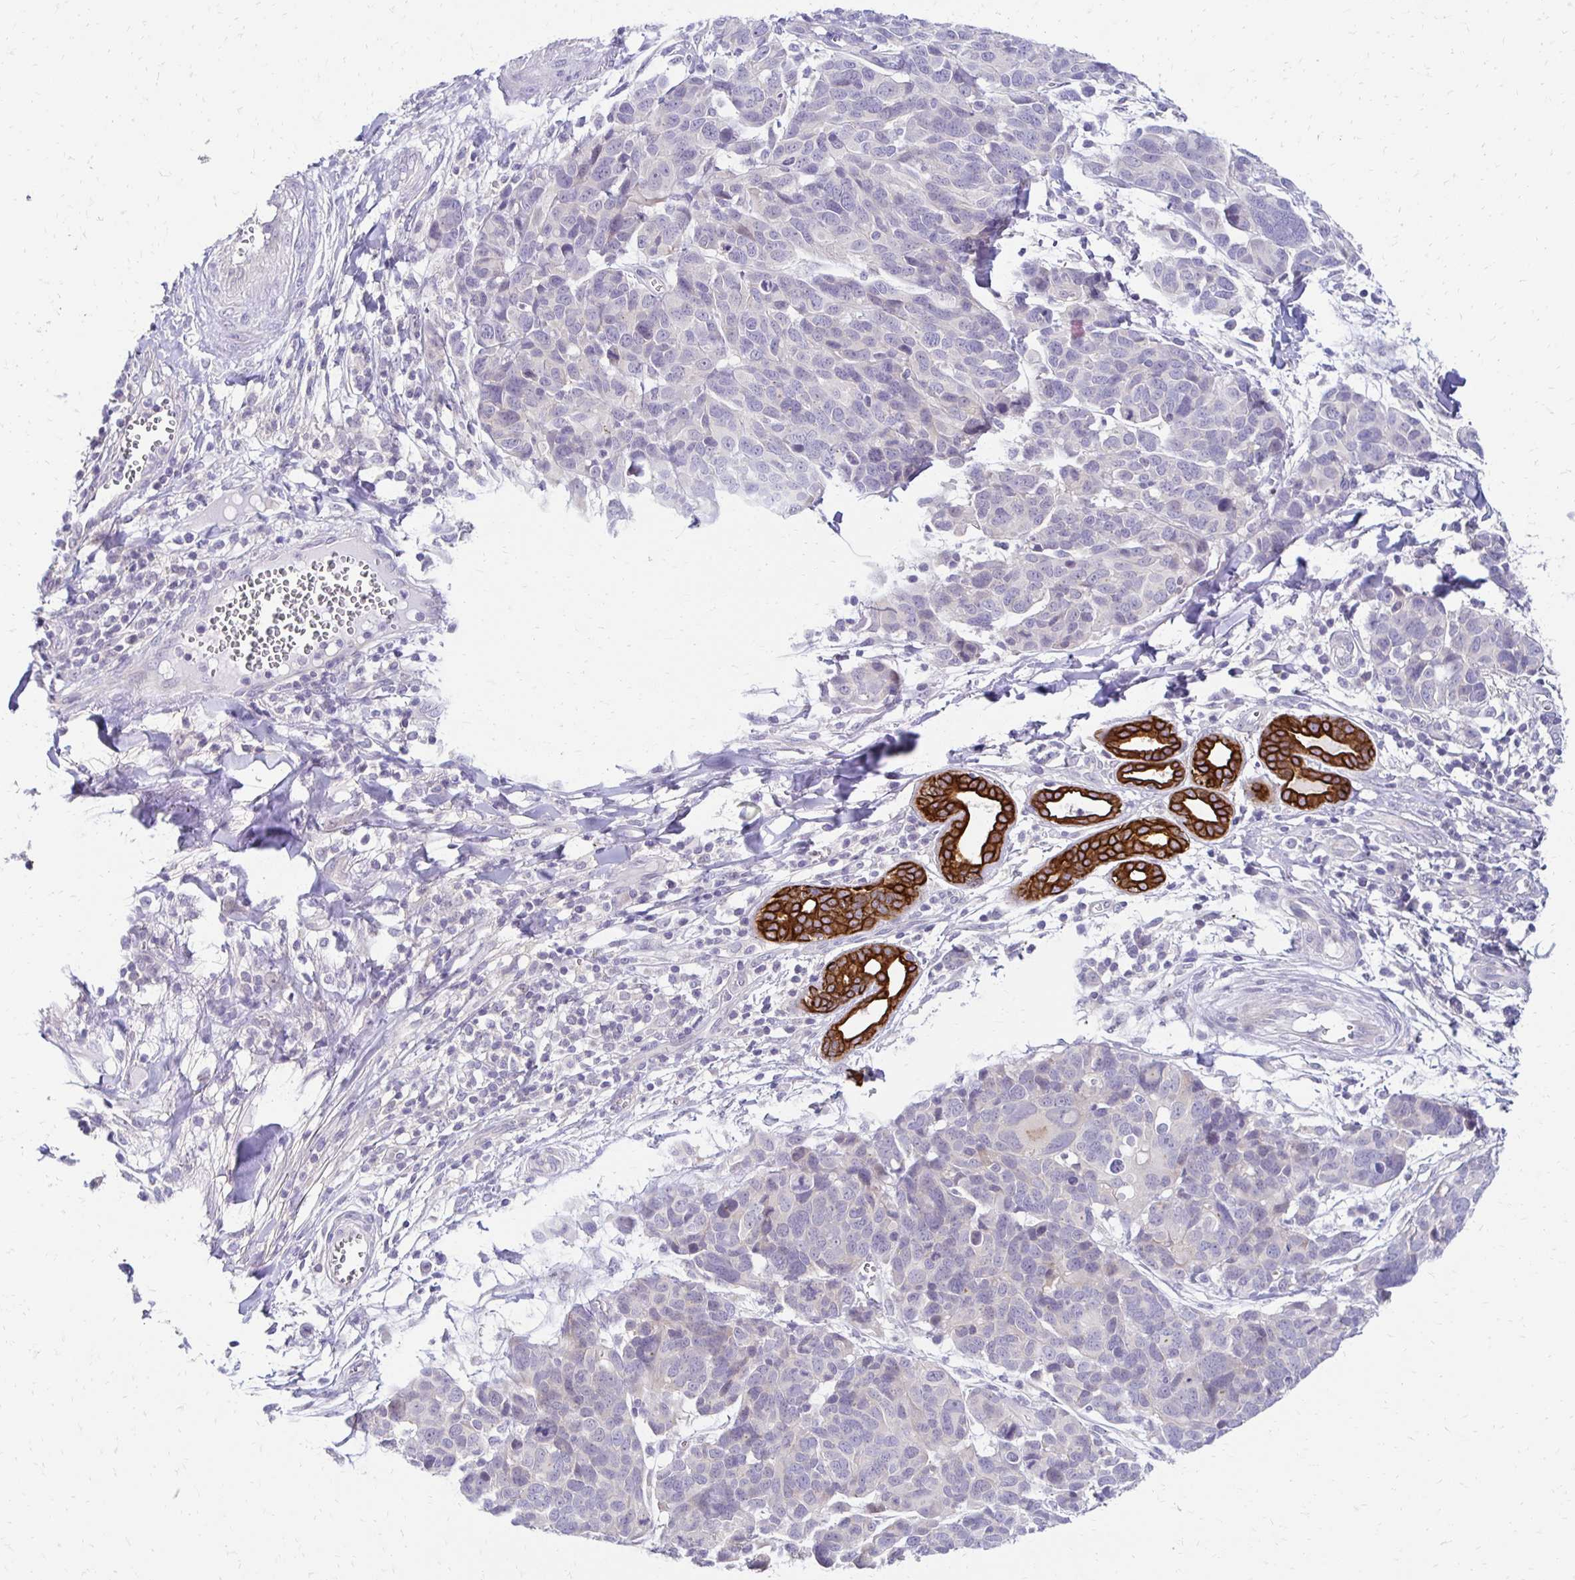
{"staining": {"intensity": "negative", "quantity": "none", "location": "none"}, "tissue": "melanoma", "cell_type": "Tumor cells", "image_type": "cancer", "snomed": [{"axis": "morphology", "description": "Malignant melanoma, NOS"}, {"axis": "topography", "description": "Skin"}], "caption": "Immunohistochemistry of human malignant melanoma demonstrates no positivity in tumor cells.", "gene": "C1QTNF2", "patient": {"sex": "male", "age": 51}}